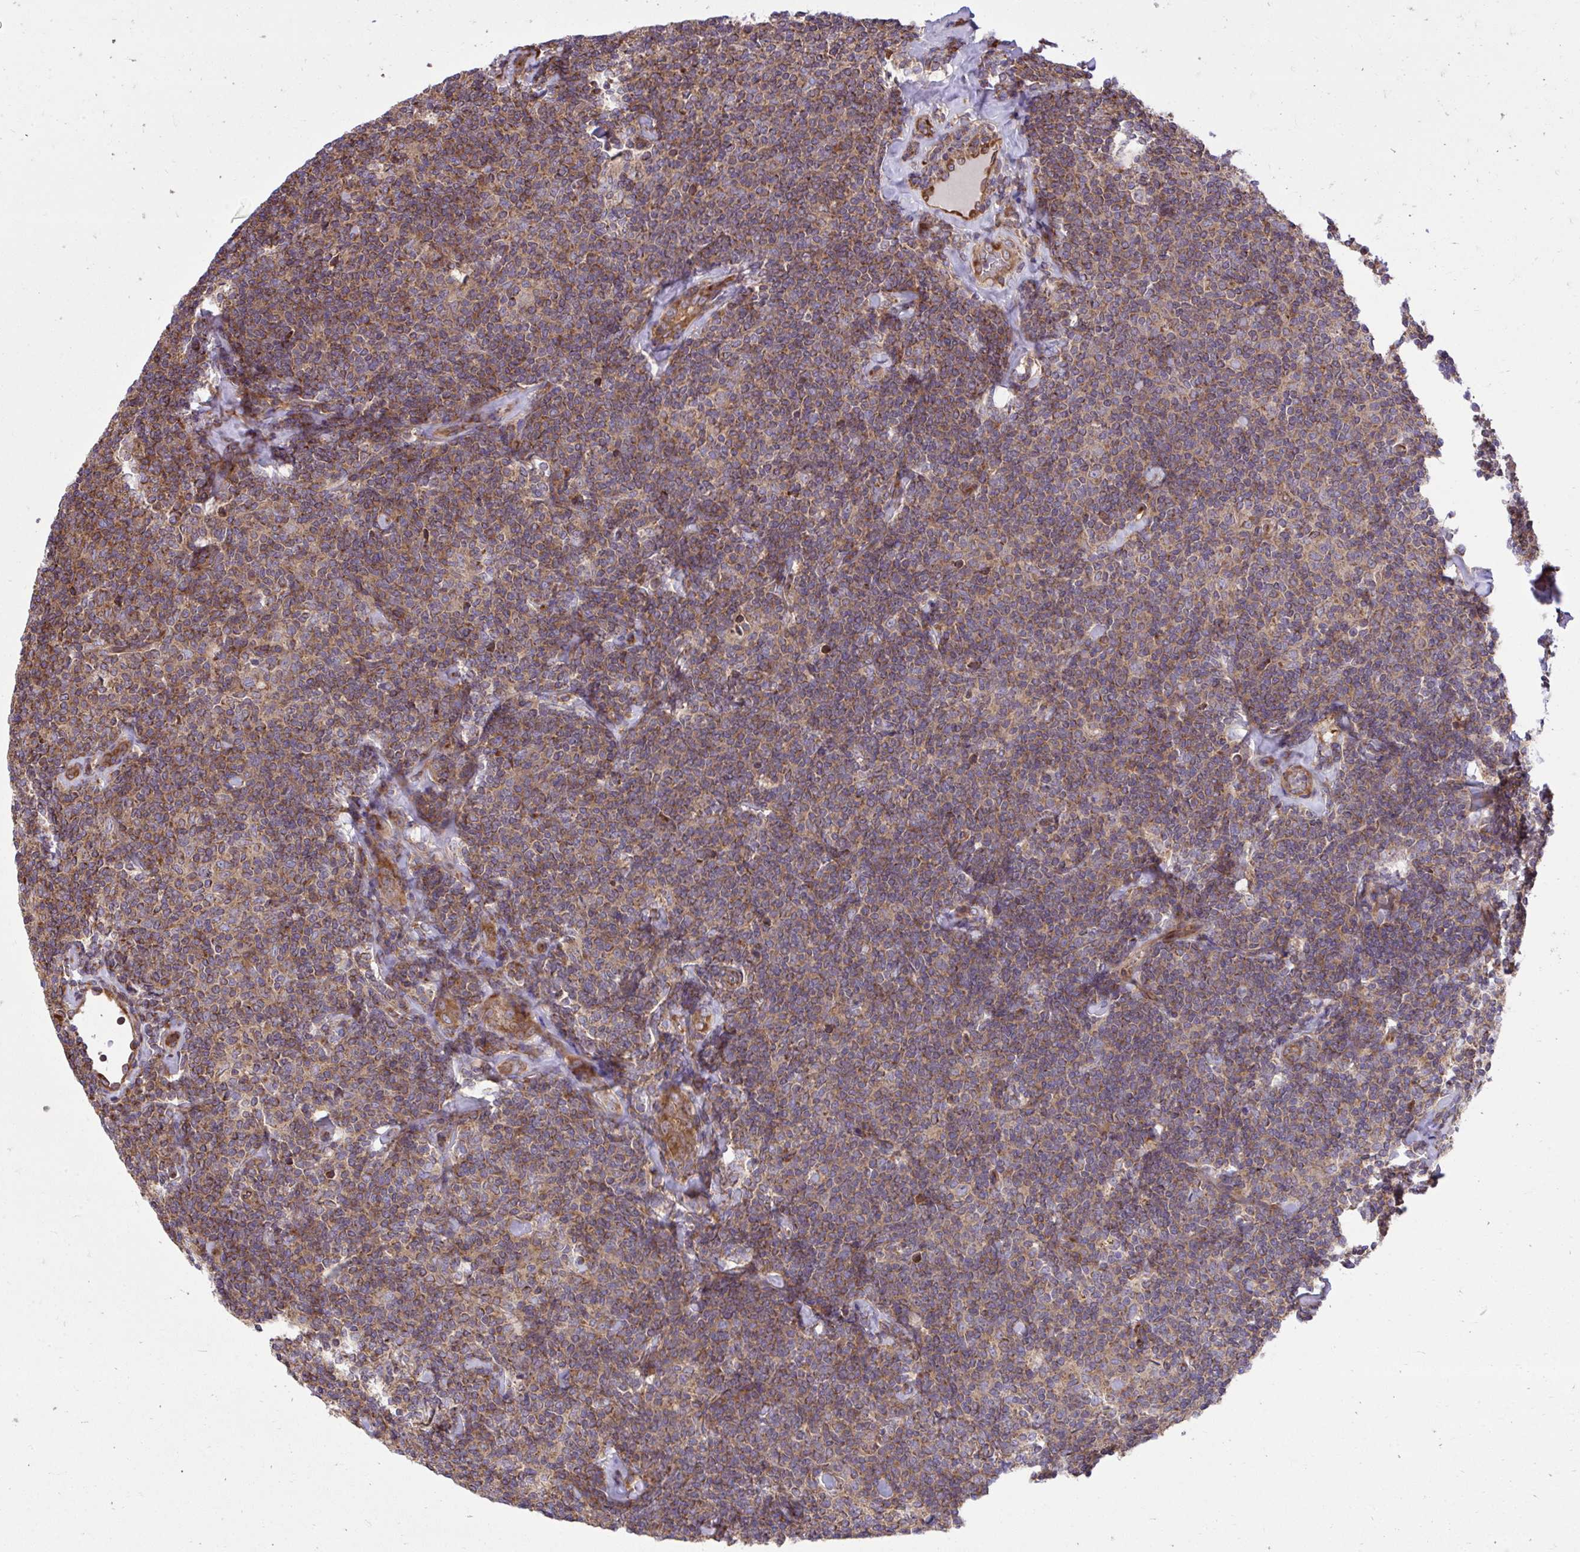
{"staining": {"intensity": "moderate", "quantity": ">75%", "location": "cytoplasmic/membranous"}, "tissue": "lymphoma", "cell_type": "Tumor cells", "image_type": "cancer", "snomed": [{"axis": "morphology", "description": "Malignant lymphoma, non-Hodgkin's type, Low grade"}, {"axis": "topography", "description": "Lymph node"}], "caption": "High-magnification brightfield microscopy of lymphoma stained with DAB (brown) and counterstained with hematoxylin (blue). tumor cells exhibit moderate cytoplasmic/membranous positivity is present in about>75% of cells. Nuclei are stained in blue.", "gene": "NMNAT3", "patient": {"sex": "female", "age": 56}}